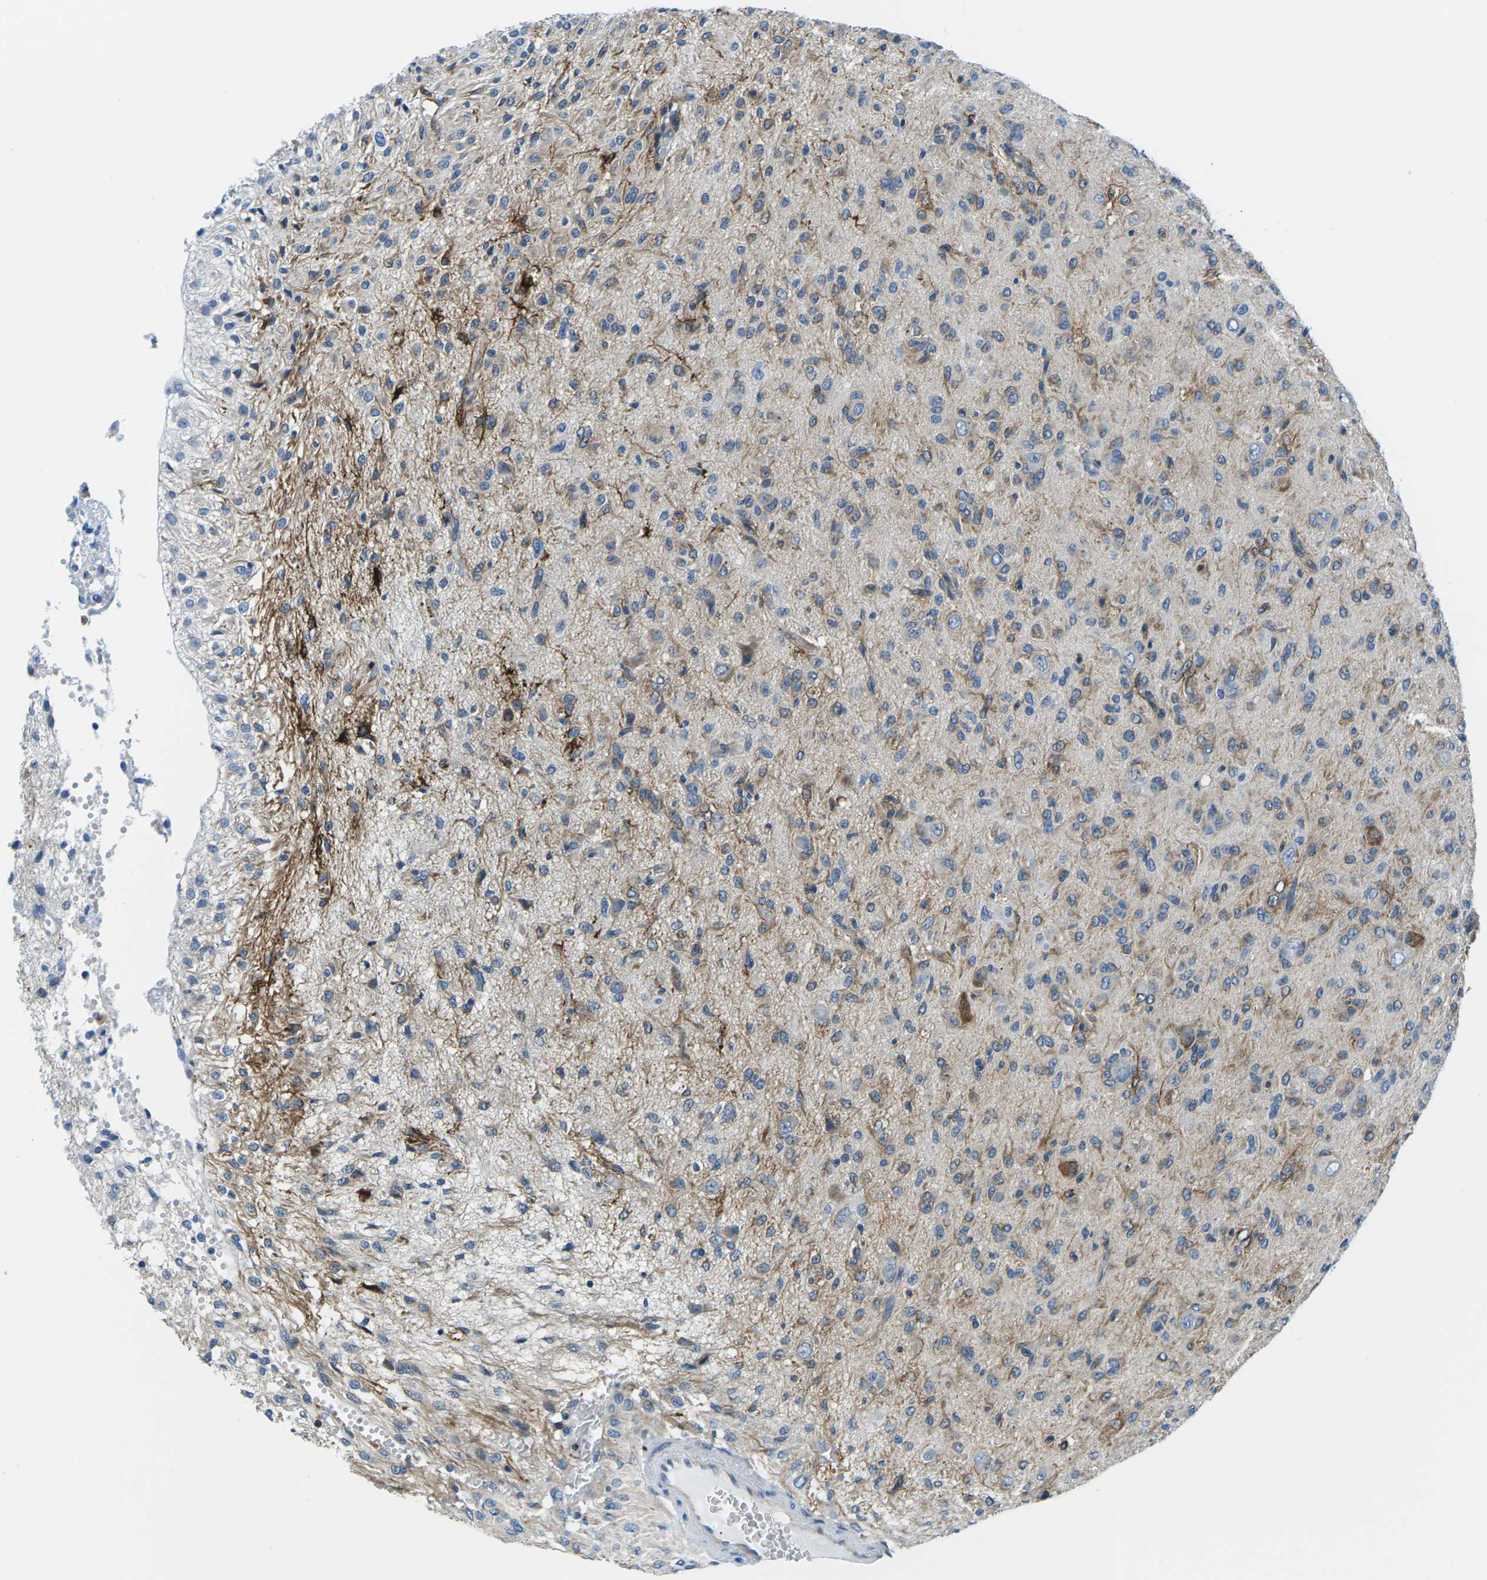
{"staining": {"intensity": "weak", "quantity": "<25%", "location": "cytoplasmic/membranous"}, "tissue": "glioma", "cell_type": "Tumor cells", "image_type": "cancer", "snomed": [{"axis": "morphology", "description": "Glioma, malignant, High grade"}, {"axis": "topography", "description": "Brain"}], "caption": "High magnification brightfield microscopy of glioma stained with DAB (brown) and counterstained with hematoxylin (blue): tumor cells show no significant positivity.", "gene": "SOCS4", "patient": {"sex": "female", "age": 59}}